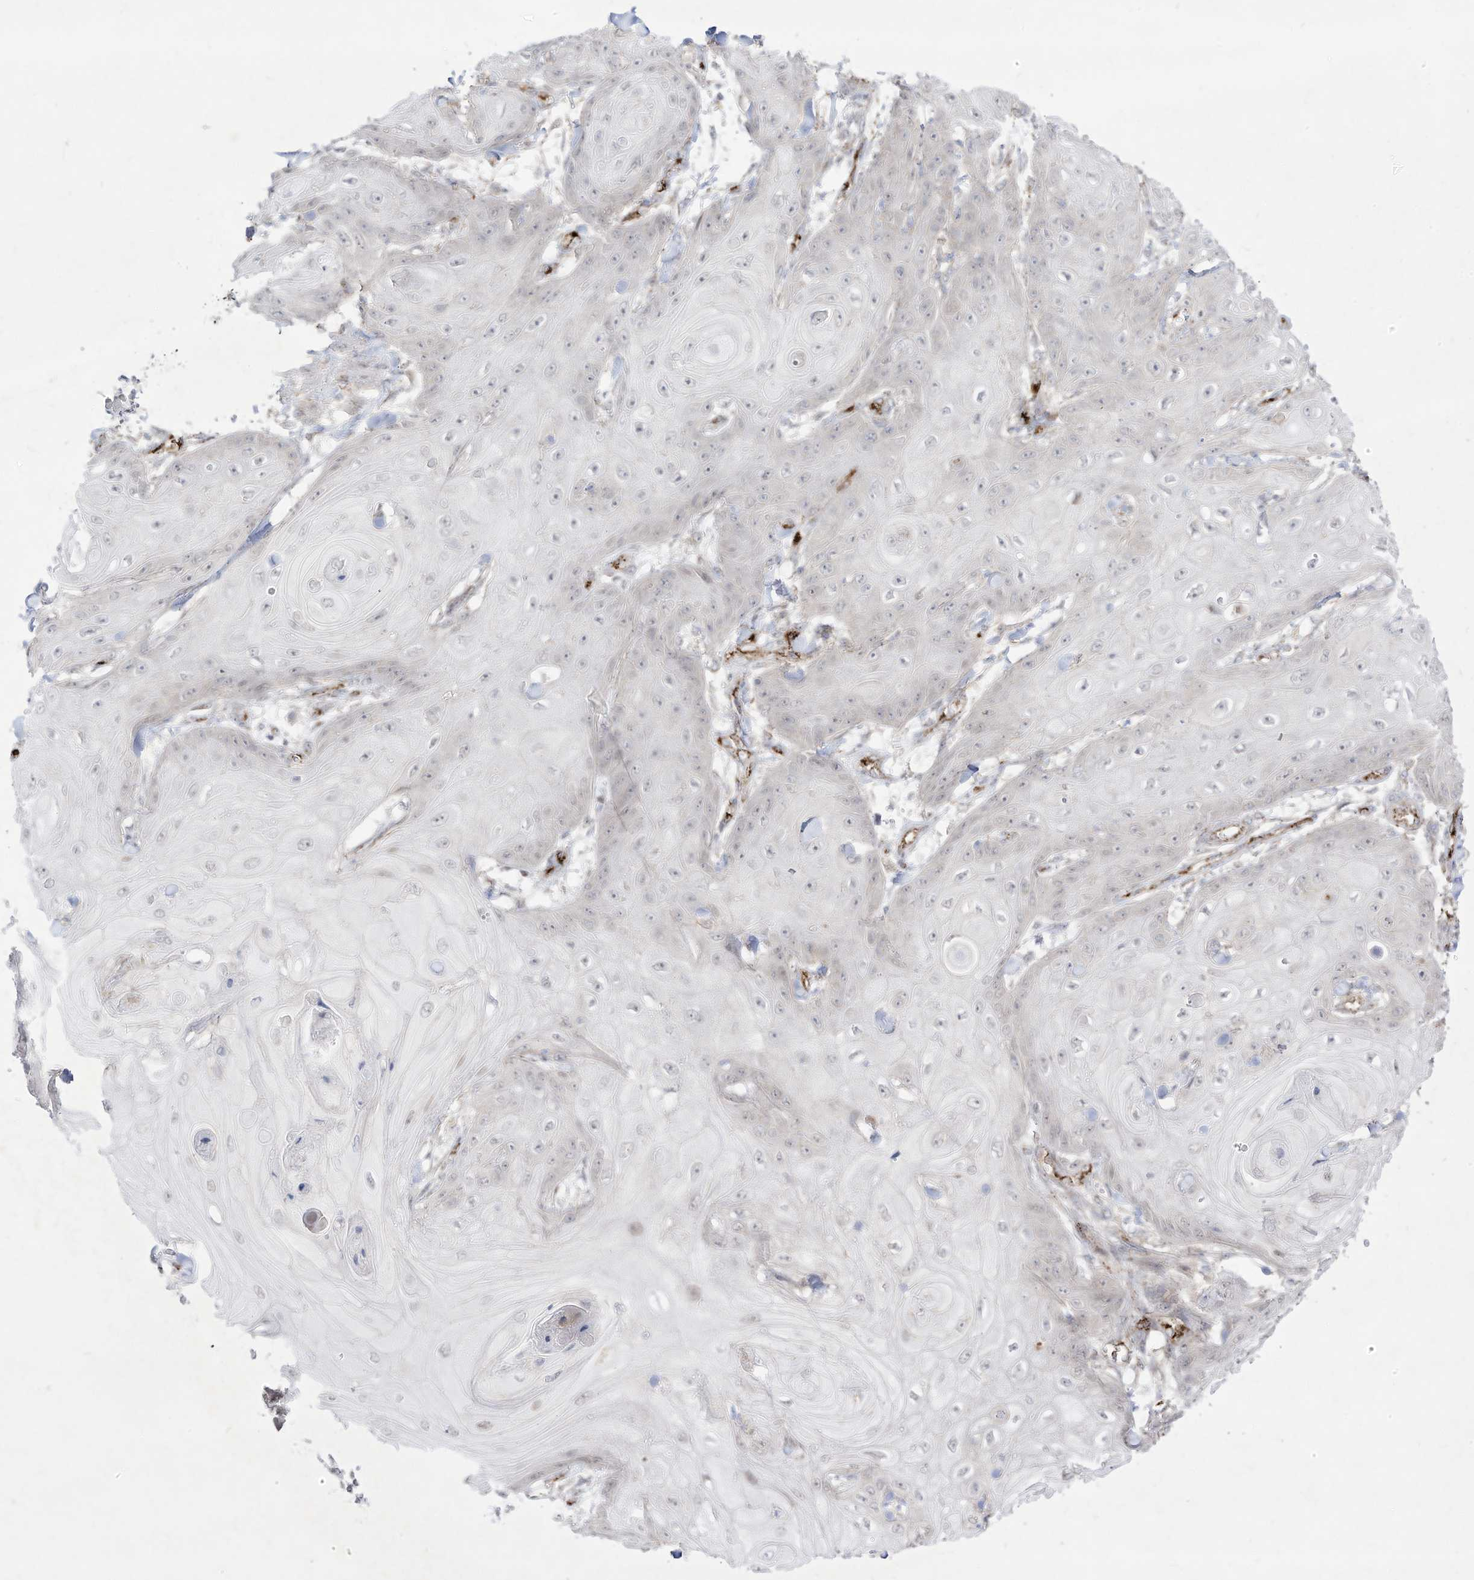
{"staining": {"intensity": "negative", "quantity": "none", "location": "none"}, "tissue": "skin cancer", "cell_type": "Tumor cells", "image_type": "cancer", "snomed": [{"axis": "morphology", "description": "Squamous cell carcinoma, NOS"}, {"axis": "topography", "description": "Skin"}], "caption": "Squamous cell carcinoma (skin) stained for a protein using immunohistochemistry (IHC) shows no expression tumor cells.", "gene": "ZGRF1", "patient": {"sex": "male", "age": 74}}